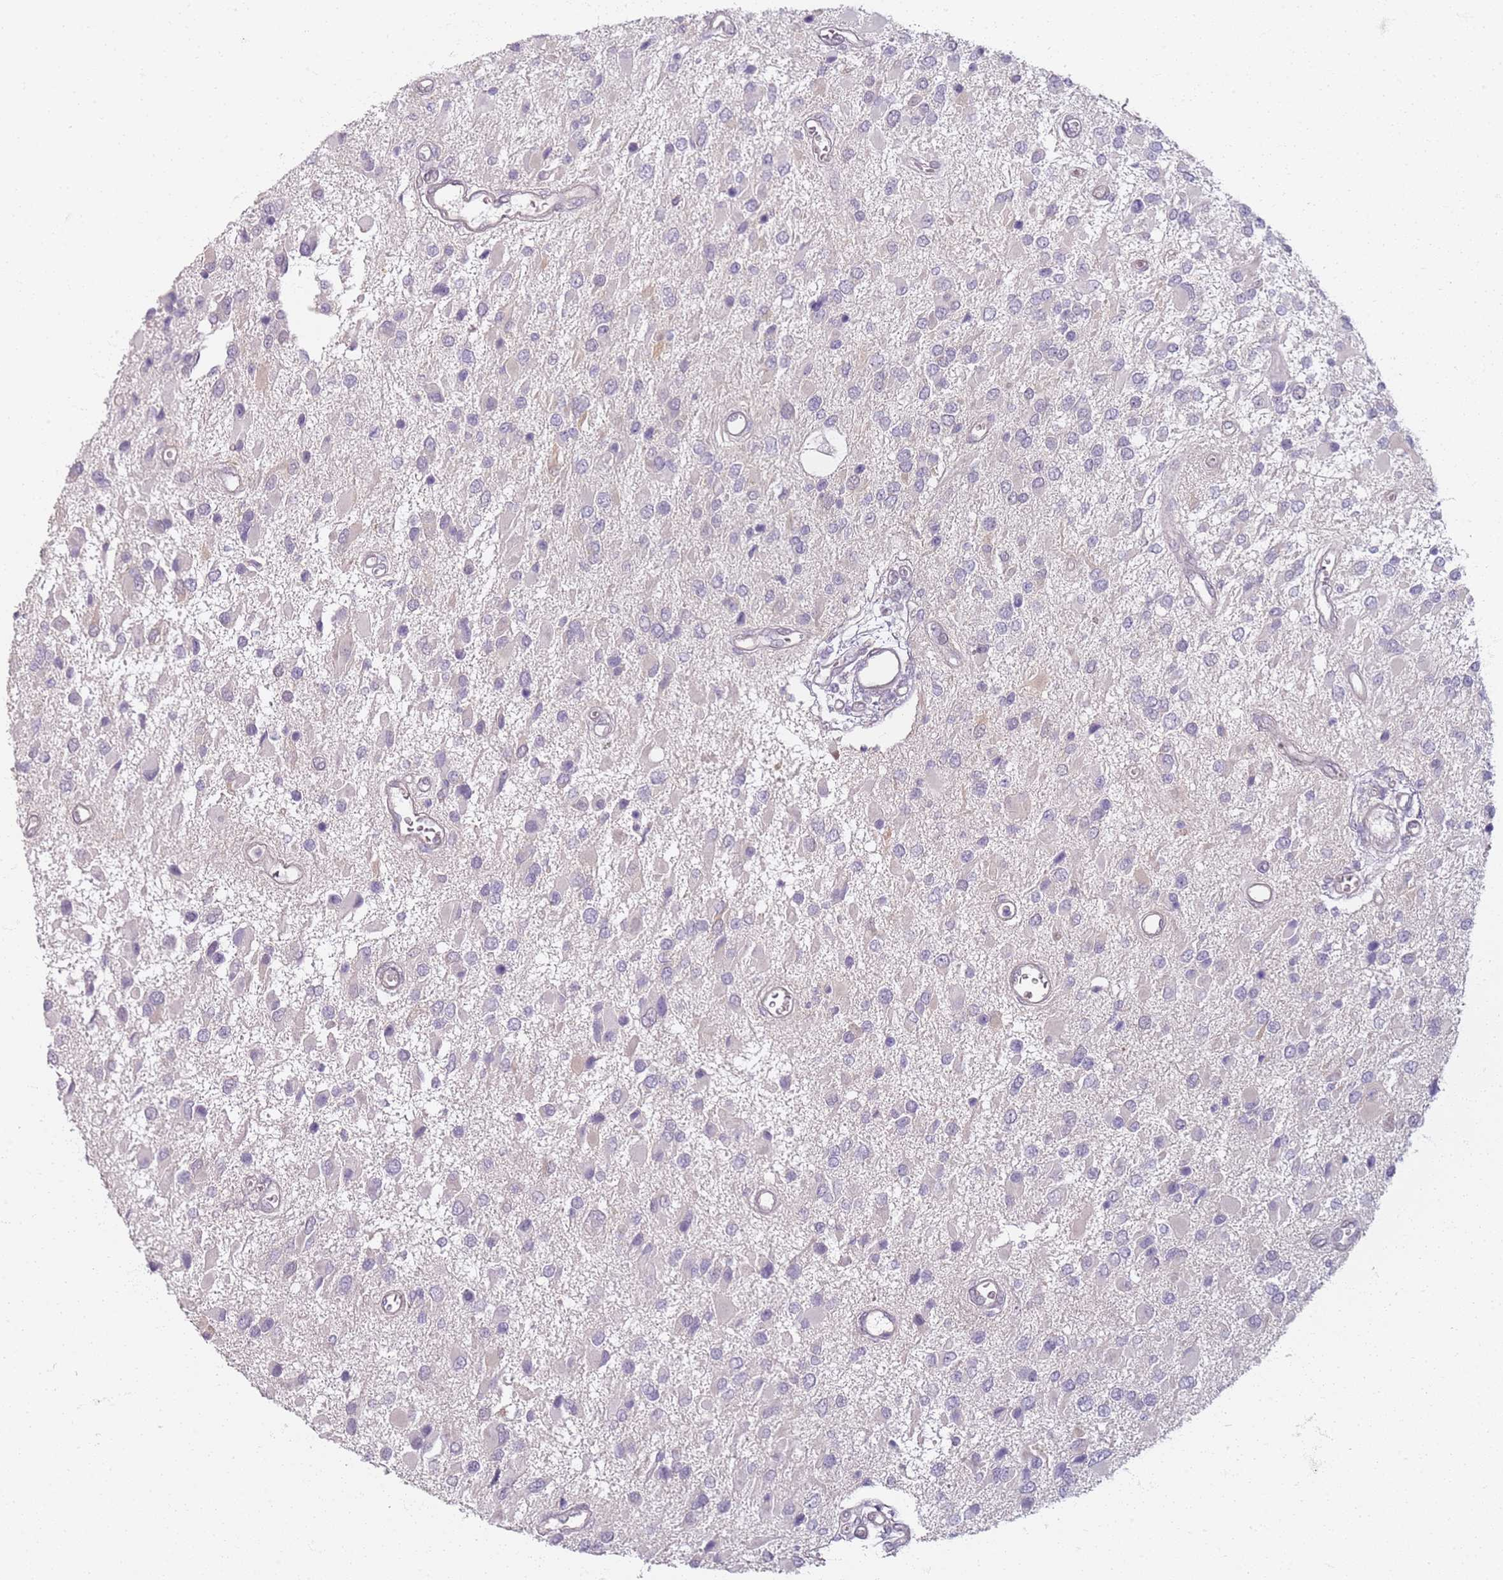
{"staining": {"intensity": "negative", "quantity": "none", "location": "none"}, "tissue": "glioma", "cell_type": "Tumor cells", "image_type": "cancer", "snomed": [{"axis": "morphology", "description": "Glioma, malignant, High grade"}, {"axis": "topography", "description": "Brain"}], "caption": "An image of human glioma is negative for staining in tumor cells.", "gene": "CD40LG", "patient": {"sex": "male", "age": 53}}